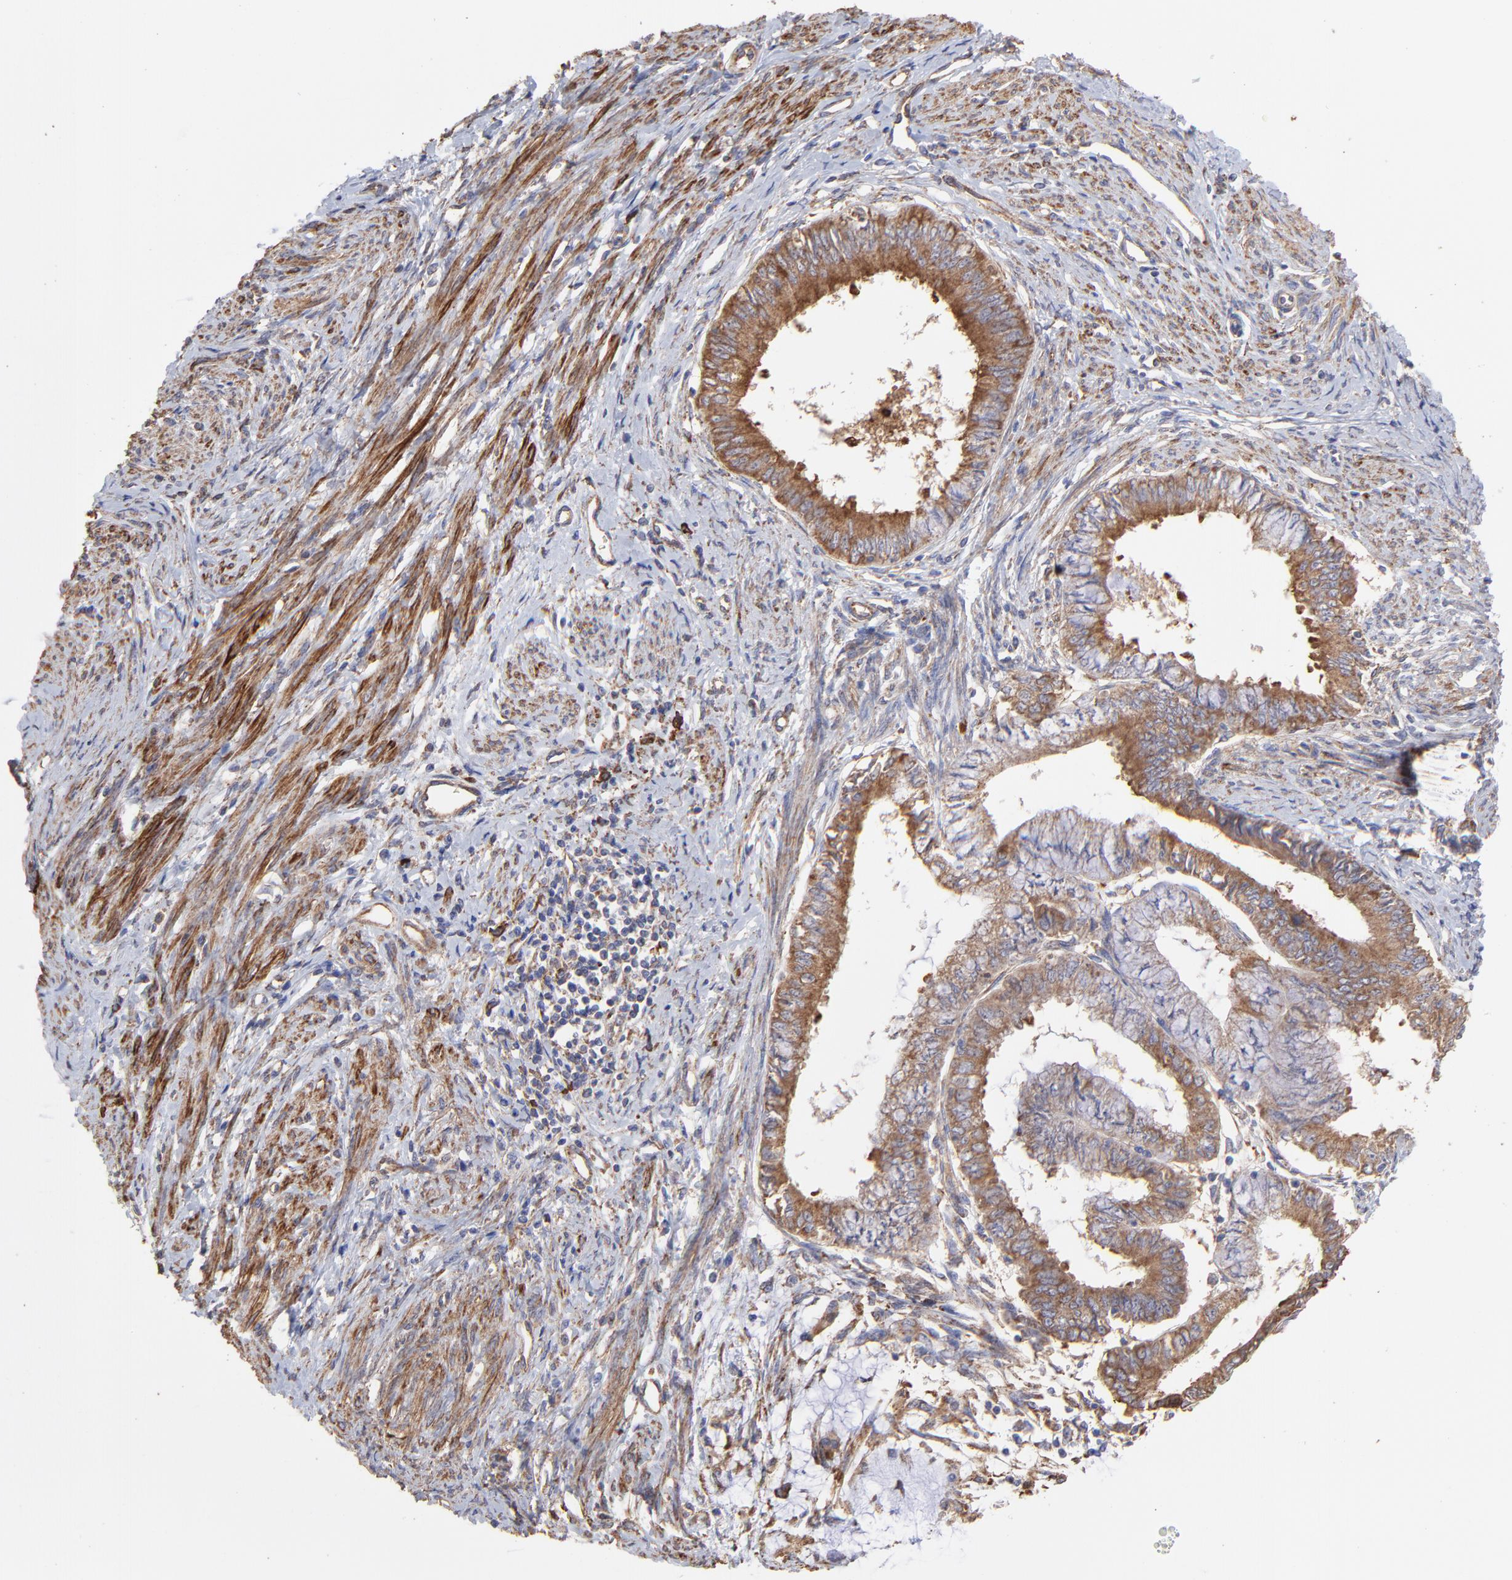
{"staining": {"intensity": "moderate", "quantity": ">75%", "location": "cytoplasmic/membranous"}, "tissue": "endometrial cancer", "cell_type": "Tumor cells", "image_type": "cancer", "snomed": [{"axis": "morphology", "description": "Adenocarcinoma, NOS"}, {"axis": "topography", "description": "Endometrium"}], "caption": "The photomicrograph exhibits staining of endometrial adenocarcinoma, revealing moderate cytoplasmic/membranous protein positivity (brown color) within tumor cells. Nuclei are stained in blue.", "gene": "PFKM", "patient": {"sex": "female", "age": 76}}